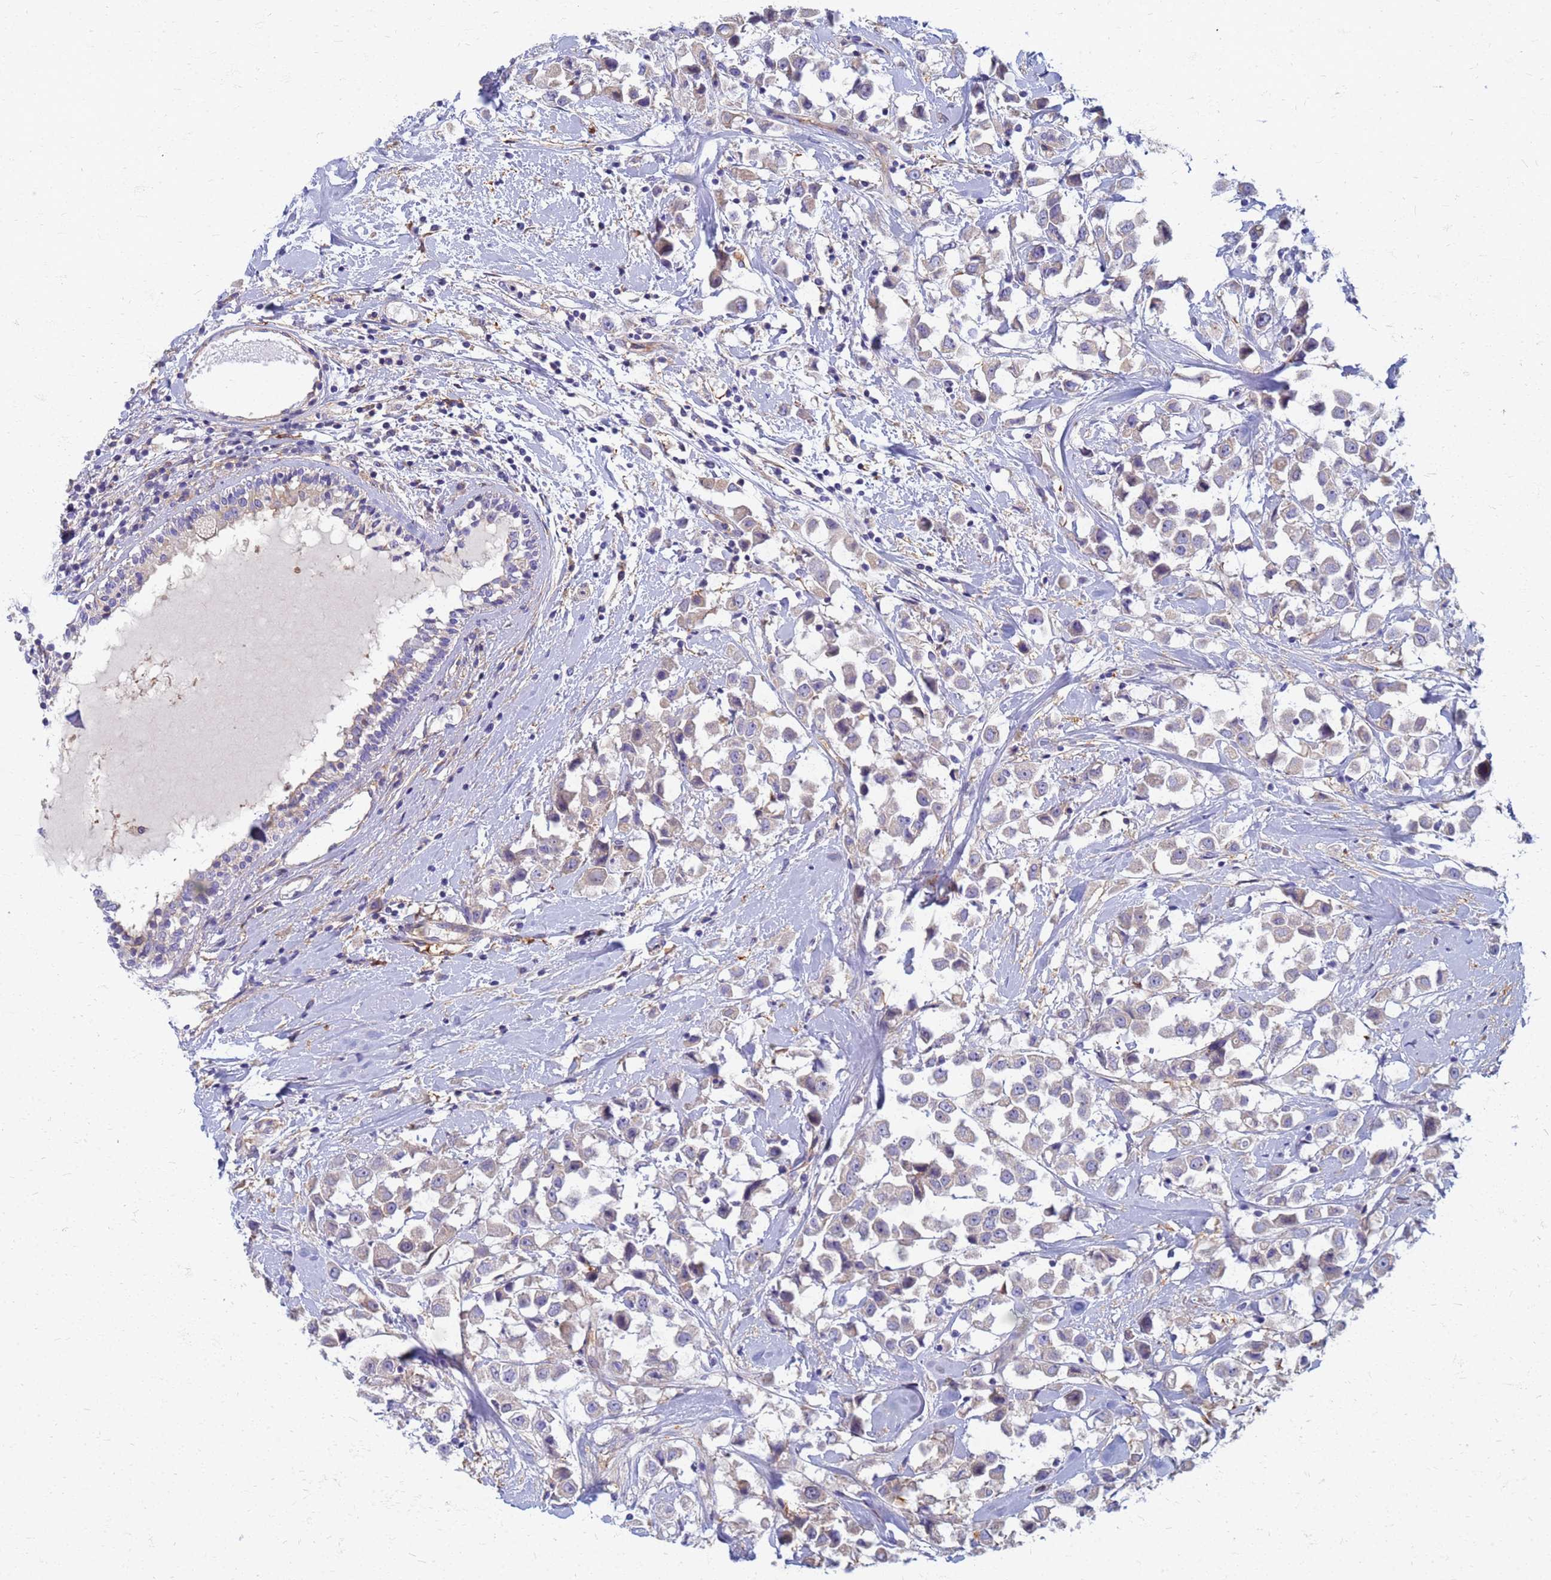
{"staining": {"intensity": "negative", "quantity": "none", "location": "none"}, "tissue": "breast cancer", "cell_type": "Tumor cells", "image_type": "cancer", "snomed": [{"axis": "morphology", "description": "Duct carcinoma"}, {"axis": "topography", "description": "Breast"}], "caption": "Tumor cells are negative for protein expression in human breast invasive ductal carcinoma.", "gene": "EEA1", "patient": {"sex": "female", "age": 61}}